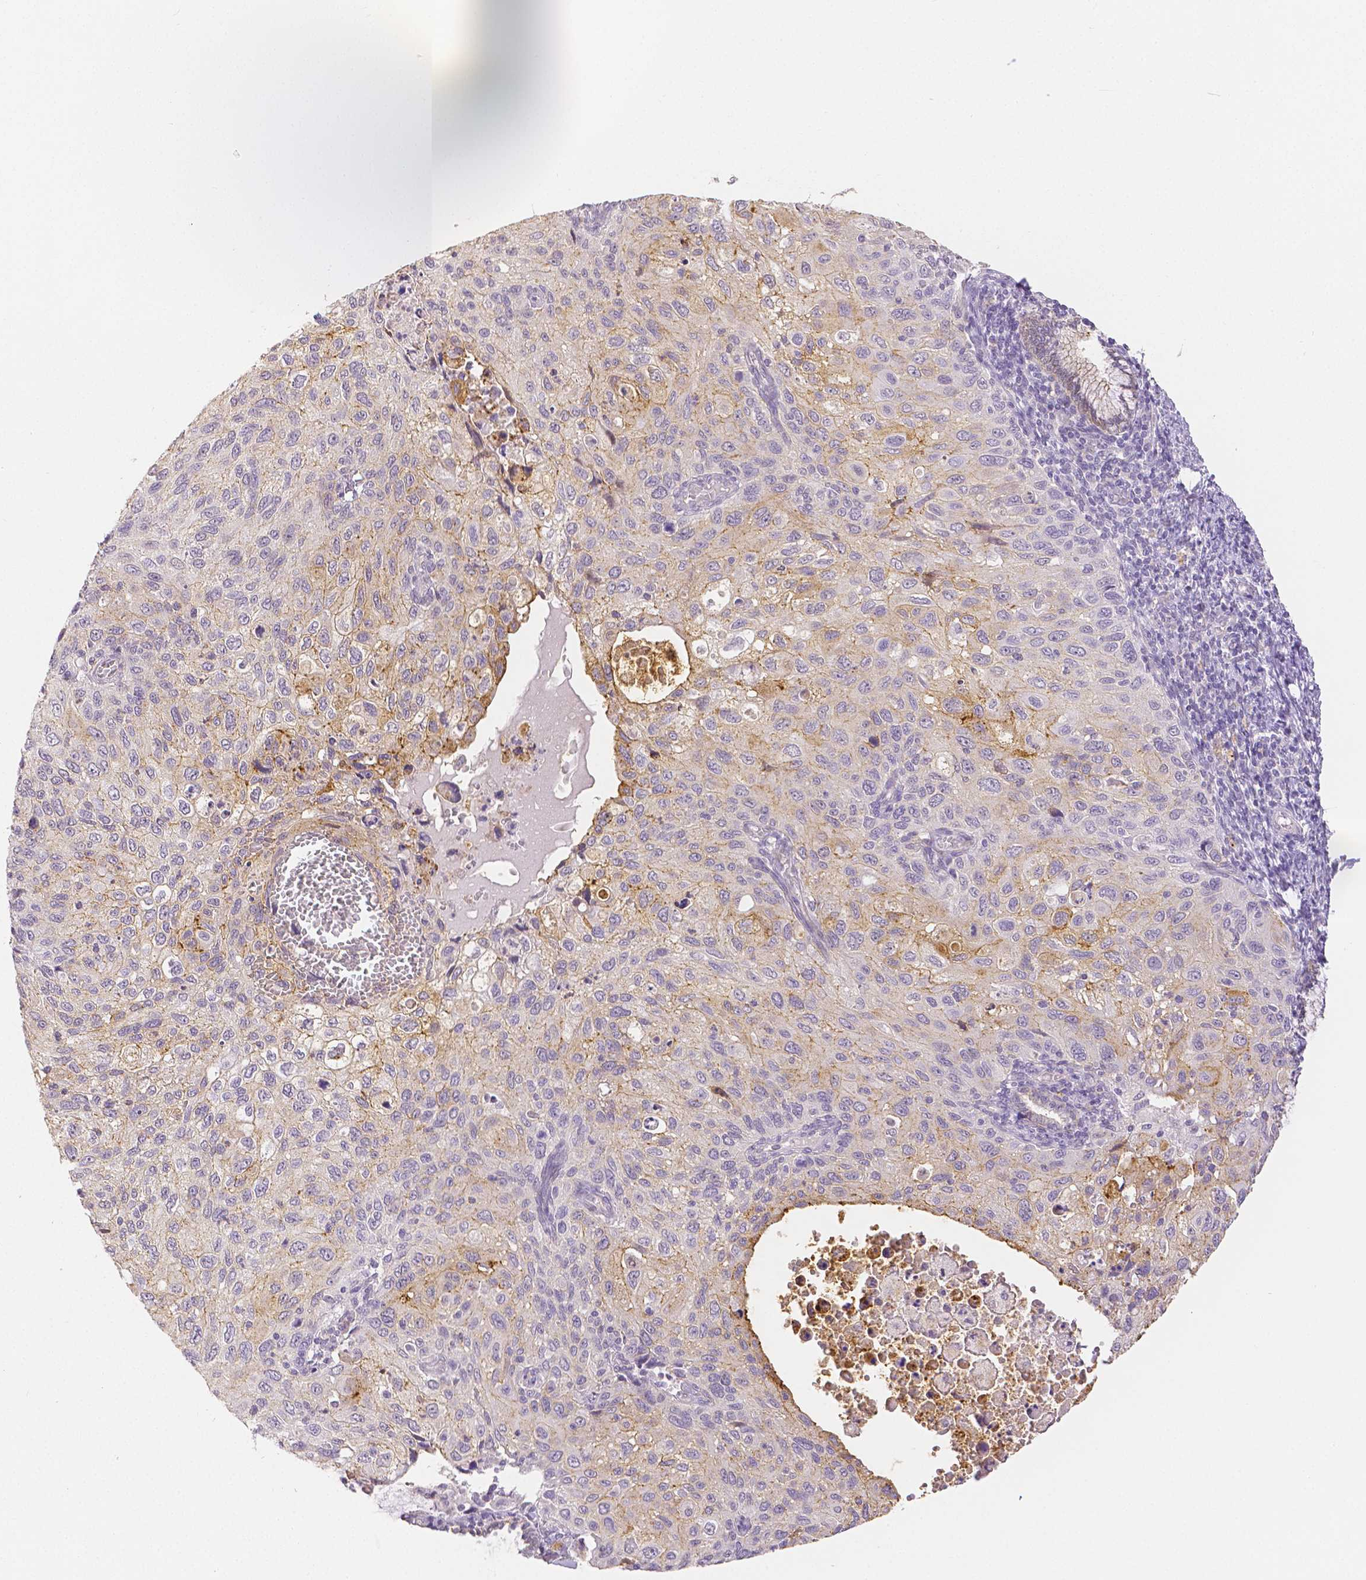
{"staining": {"intensity": "weak", "quantity": "<25%", "location": "cytoplasmic/membranous"}, "tissue": "cervical cancer", "cell_type": "Tumor cells", "image_type": "cancer", "snomed": [{"axis": "morphology", "description": "Squamous cell carcinoma, NOS"}, {"axis": "topography", "description": "Cervix"}], "caption": "Immunohistochemistry of human cervical cancer (squamous cell carcinoma) shows no staining in tumor cells.", "gene": "OCLN", "patient": {"sex": "female", "age": 70}}